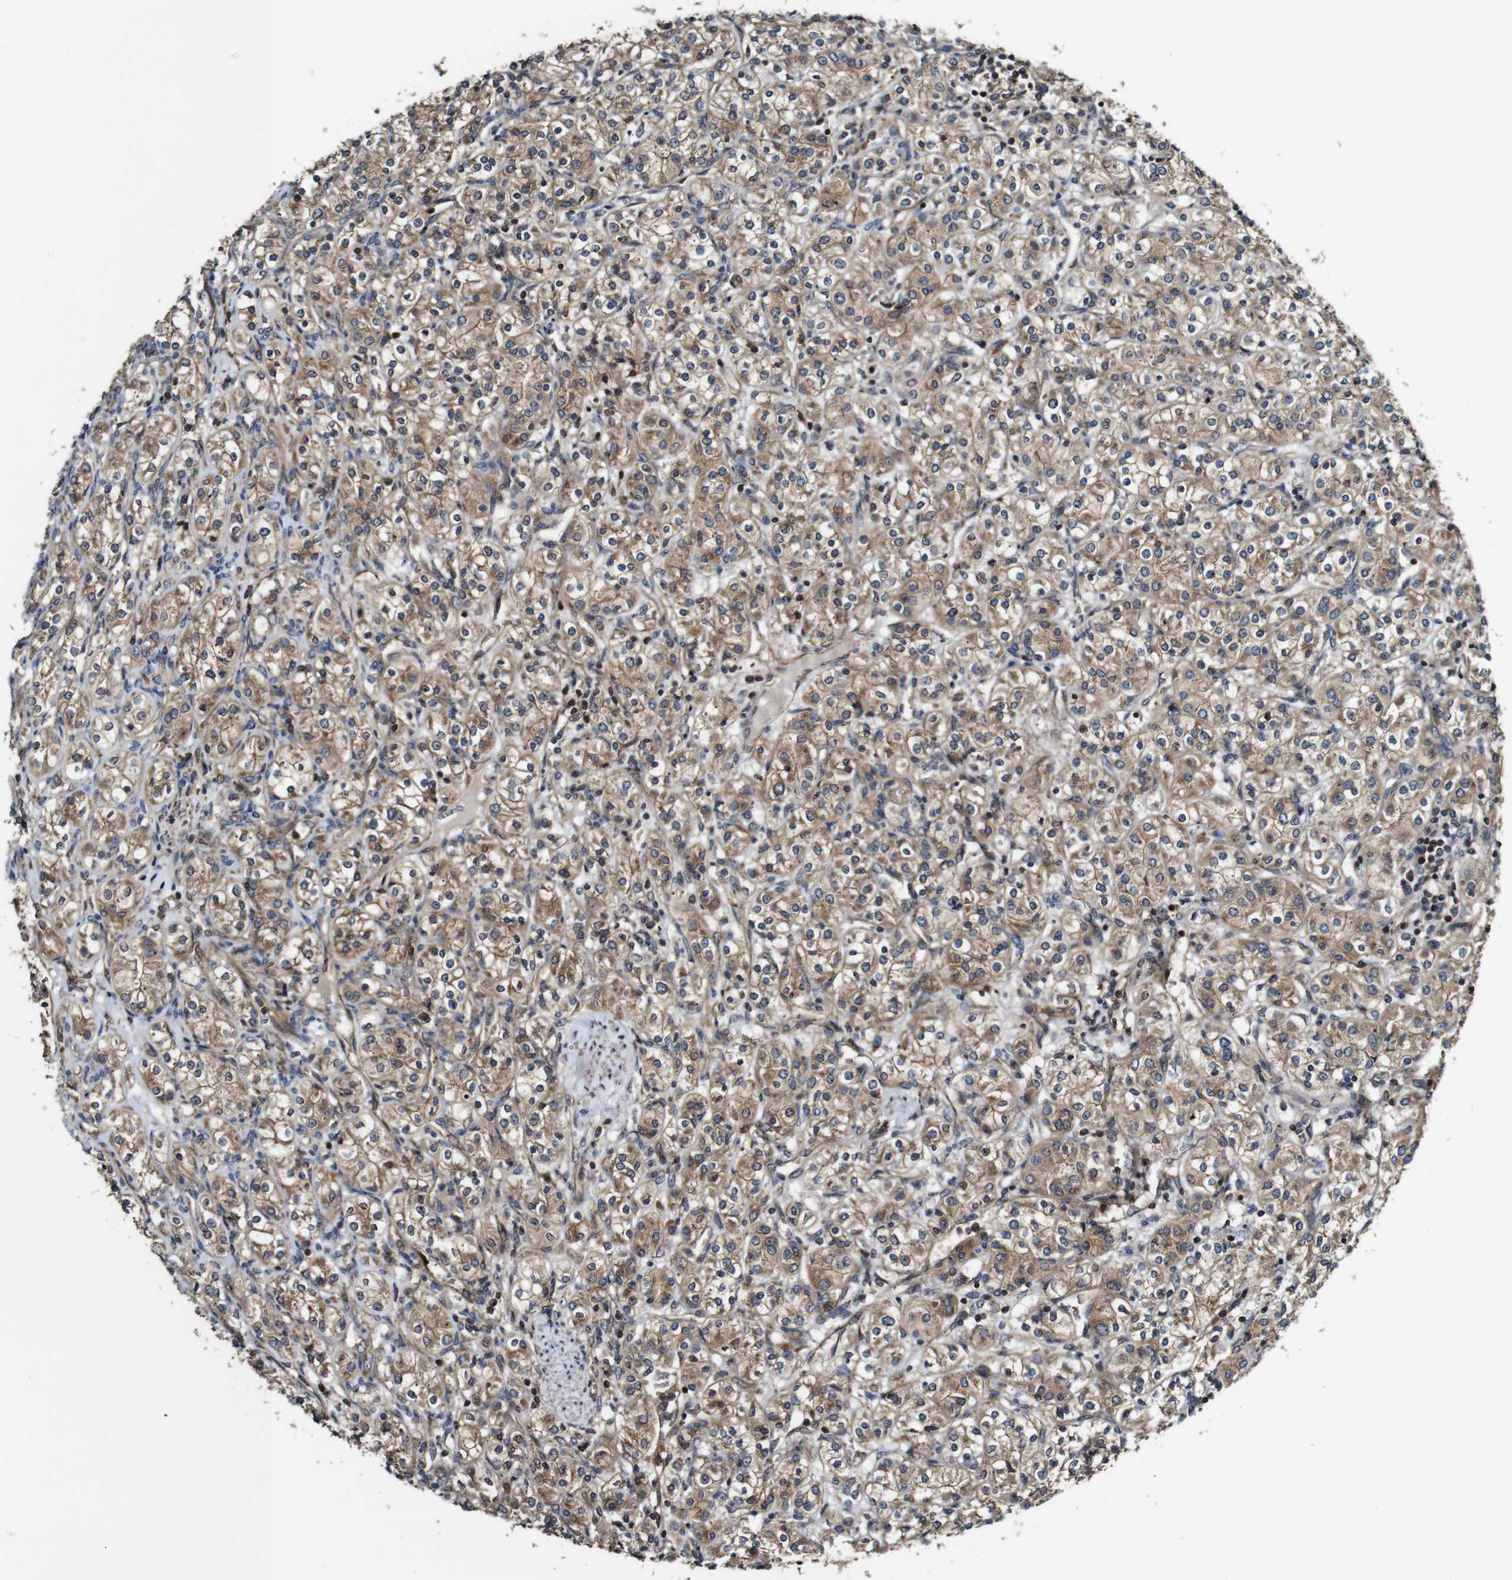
{"staining": {"intensity": "moderate", "quantity": ">75%", "location": "cytoplasmic/membranous"}, "tissue": "renal cancer", "cell_type": "Tumor cells", "image_type": "cancer", "snomed": [{"axis": "morphology", "description": "Adenocarcinoma, NOS"}, {"axis": "topography", "description": "Kidney"}], "caption": "Moderate cytoplasmic/membranous protein staining is seen in about >75% of tumor cells in renal adenocarcinoma.", "gene": "TNIK", "patient": {"sex": "male", "age": 77}}